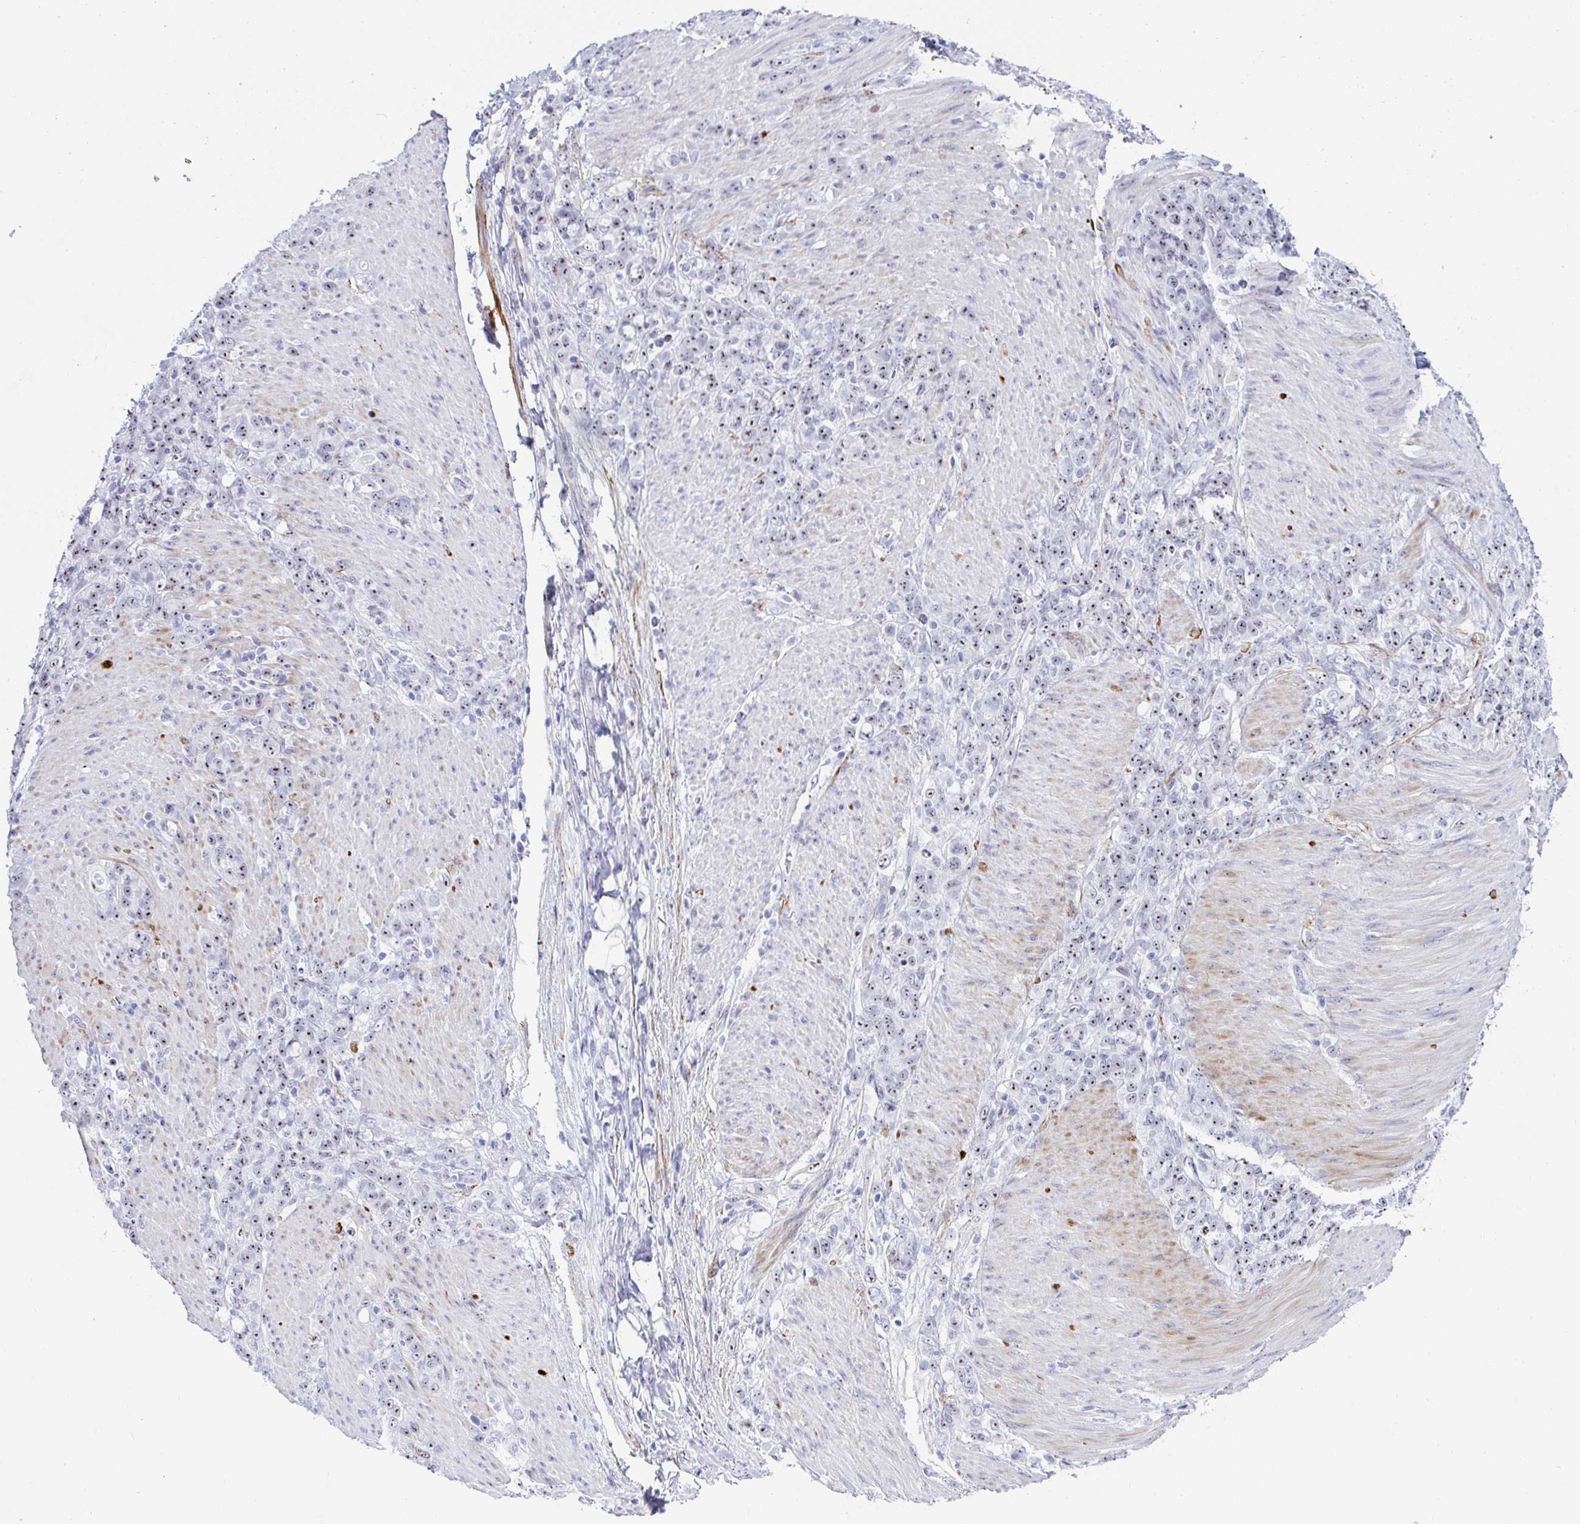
{"staining": {"intensity": "moderate", "quantity": ">75%", "location": "nuclear"}, "tissue": "stomach cancer", "cell_type": "Tumor cells", "image_type": "cancer", "snomed": [{"axis": "morphology", "description": "Adenocarcinoma, NOS"}, {"axis": "topography", "description": "Stomach"}], "caption": "This image displays immunohistochemistry (IHC) staining of stomach cancer (adenocarcinoma), with medium moderate nuclear expression in about >75% of tumor cells.", "gene": "NOP10", "patient": {"sex": "female", "age": 79}}